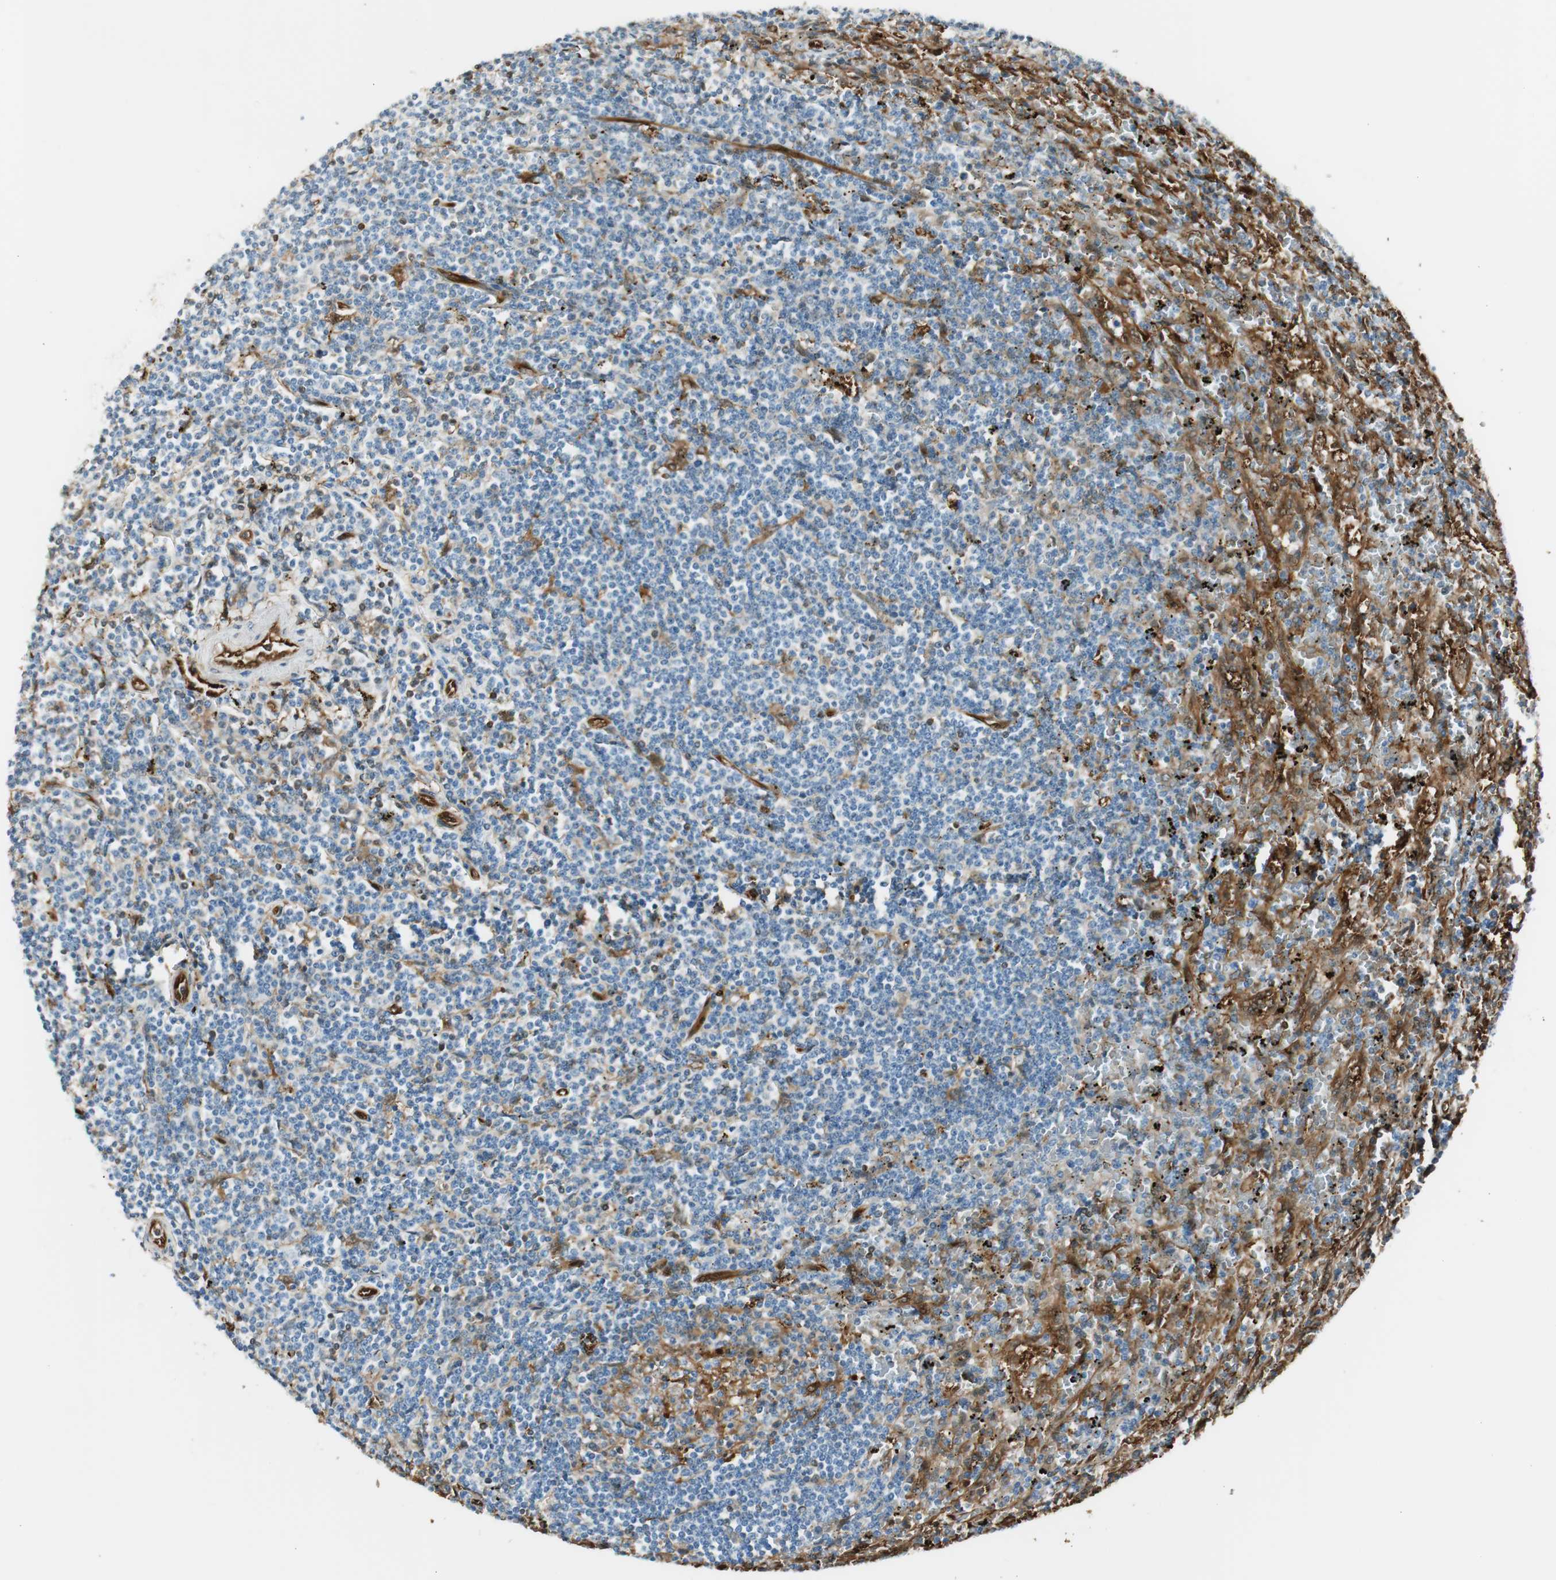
{"staining": {"intensity": "weak", "quantity": "<25%", "location": "cytoplasmic/membranous"}, "tissue": "lymphoma", "cell_type": "Tumor cells", "image_type": "cancer", "snomed": [{"axis": "morphology", "description": "Malignant lymphoma, non-Hodgkin's type, Low grade"}, {"axis": "topography", "description": "Spleen"}], "caption": "Immunohistochemistry of human low-grade malignant lymphoma, non-Hodgkin's type shows no positivity in tumor cells. The staining is performed using DAB (3,3'-diaminobenzidine) brown chromogen with nuclei counter-stained in using hematoxylin.", "gene": "SERPINB6", "patient": {"sex": "male", "age": 76}}